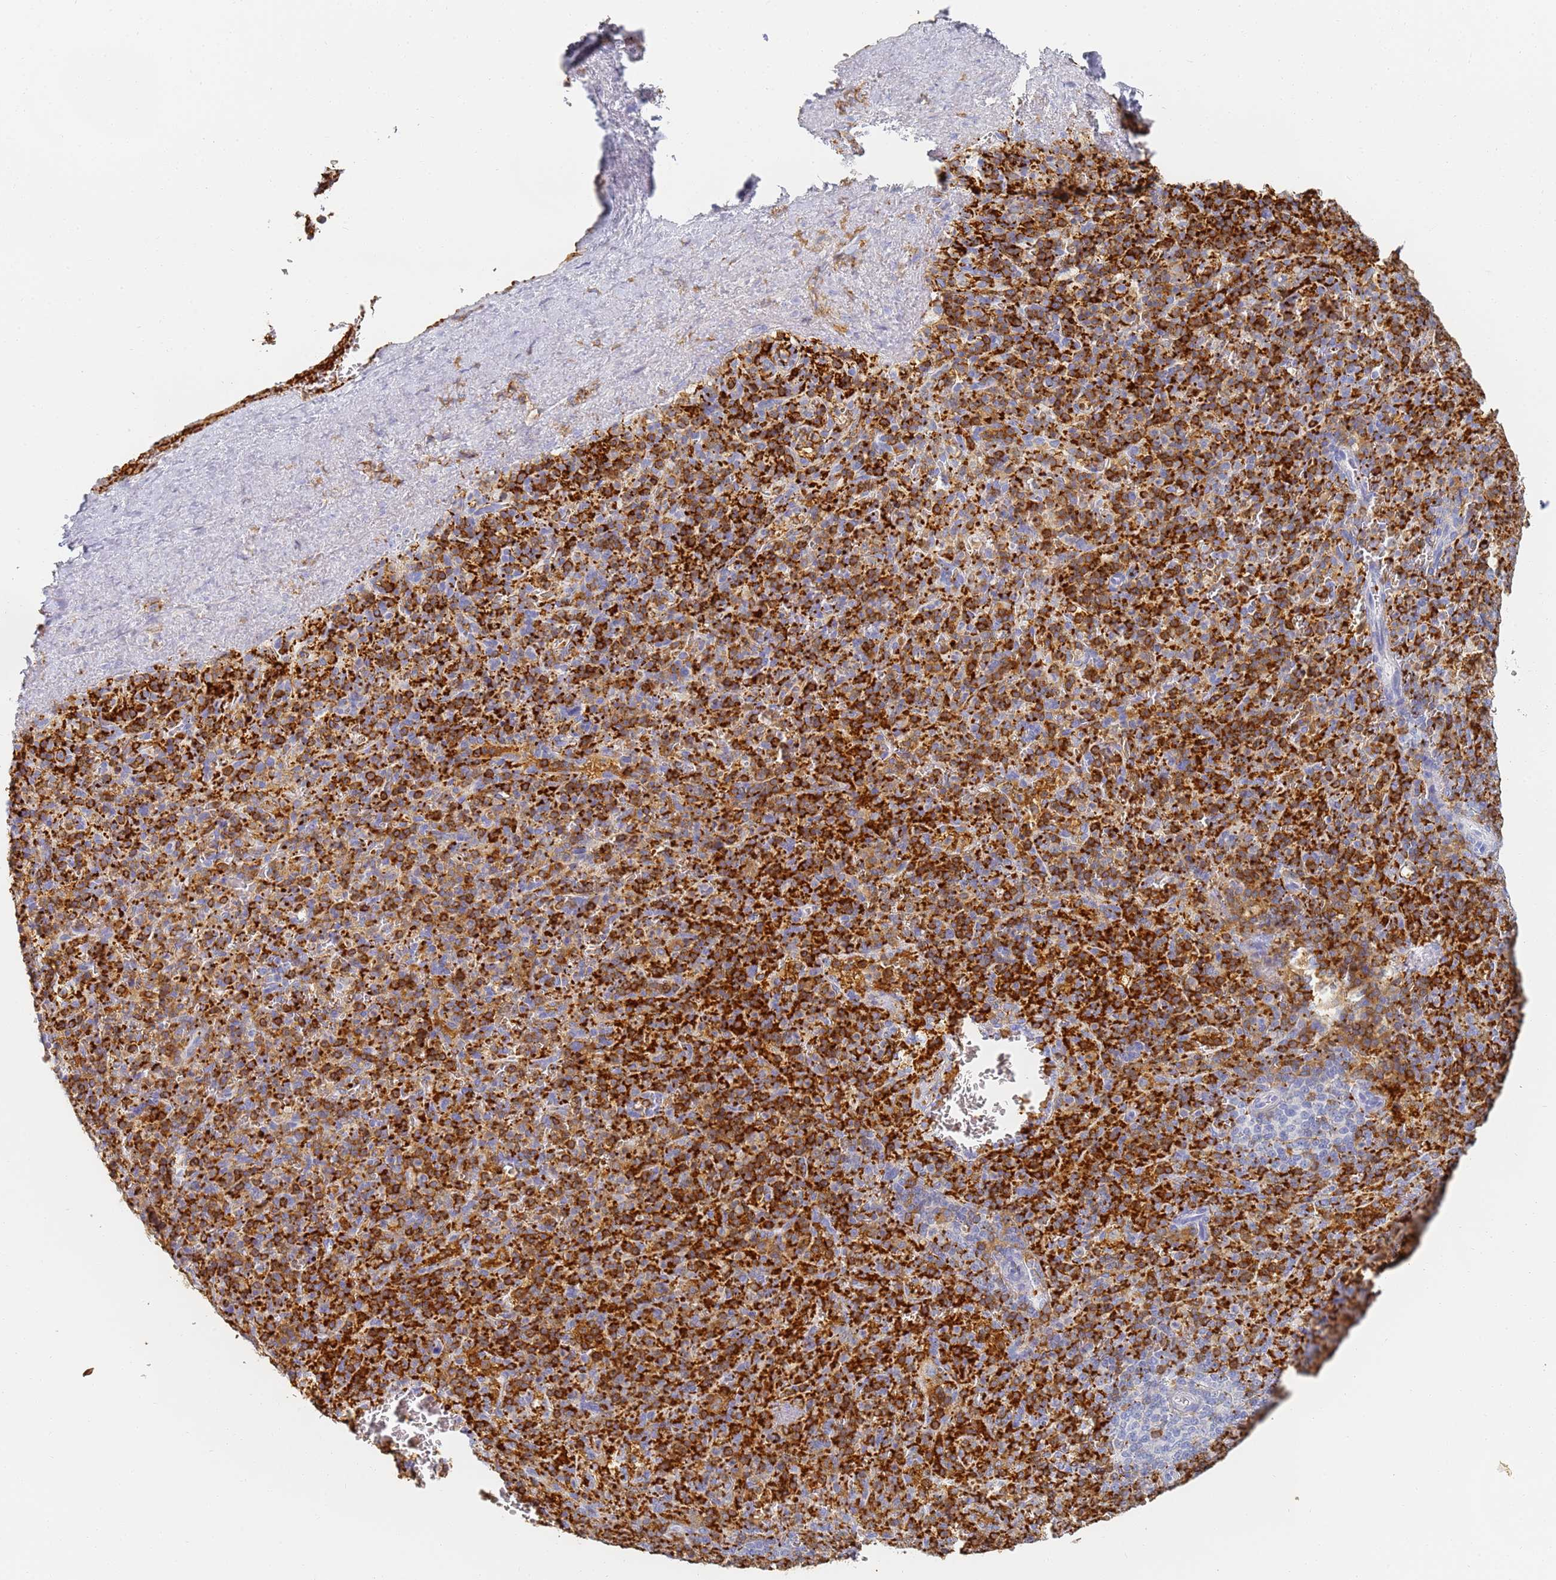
{"staining": {"intensity": "strong", "quantity": "25%-75%", "location": "cytoplasmic/membranous"}, "tissue": "spleen", "cell_type": "Cells in red pulp", "image_type": "normal", "snomed": [{"axis": "morphology", "description": "Normal tissue, NOS"}, {"axis": "topography", "description": "Spleen"}], "caption": "Spleen stained with DAB (3,3'-diaminobenzidine) immunohistochemistry (IHC) reveals high levels of strong cytoplasmic/membranous positivity in approximately 25%-75% of cells in red pulp. The protein of interest is stained brown, and the nuclei are stained in blue (DAB (3,3'-diaminobenzidine) IHC with brightfield microscopy, high magnification).", "gene": "BIN2", "patient": {"sex": "male", "age": 82}}